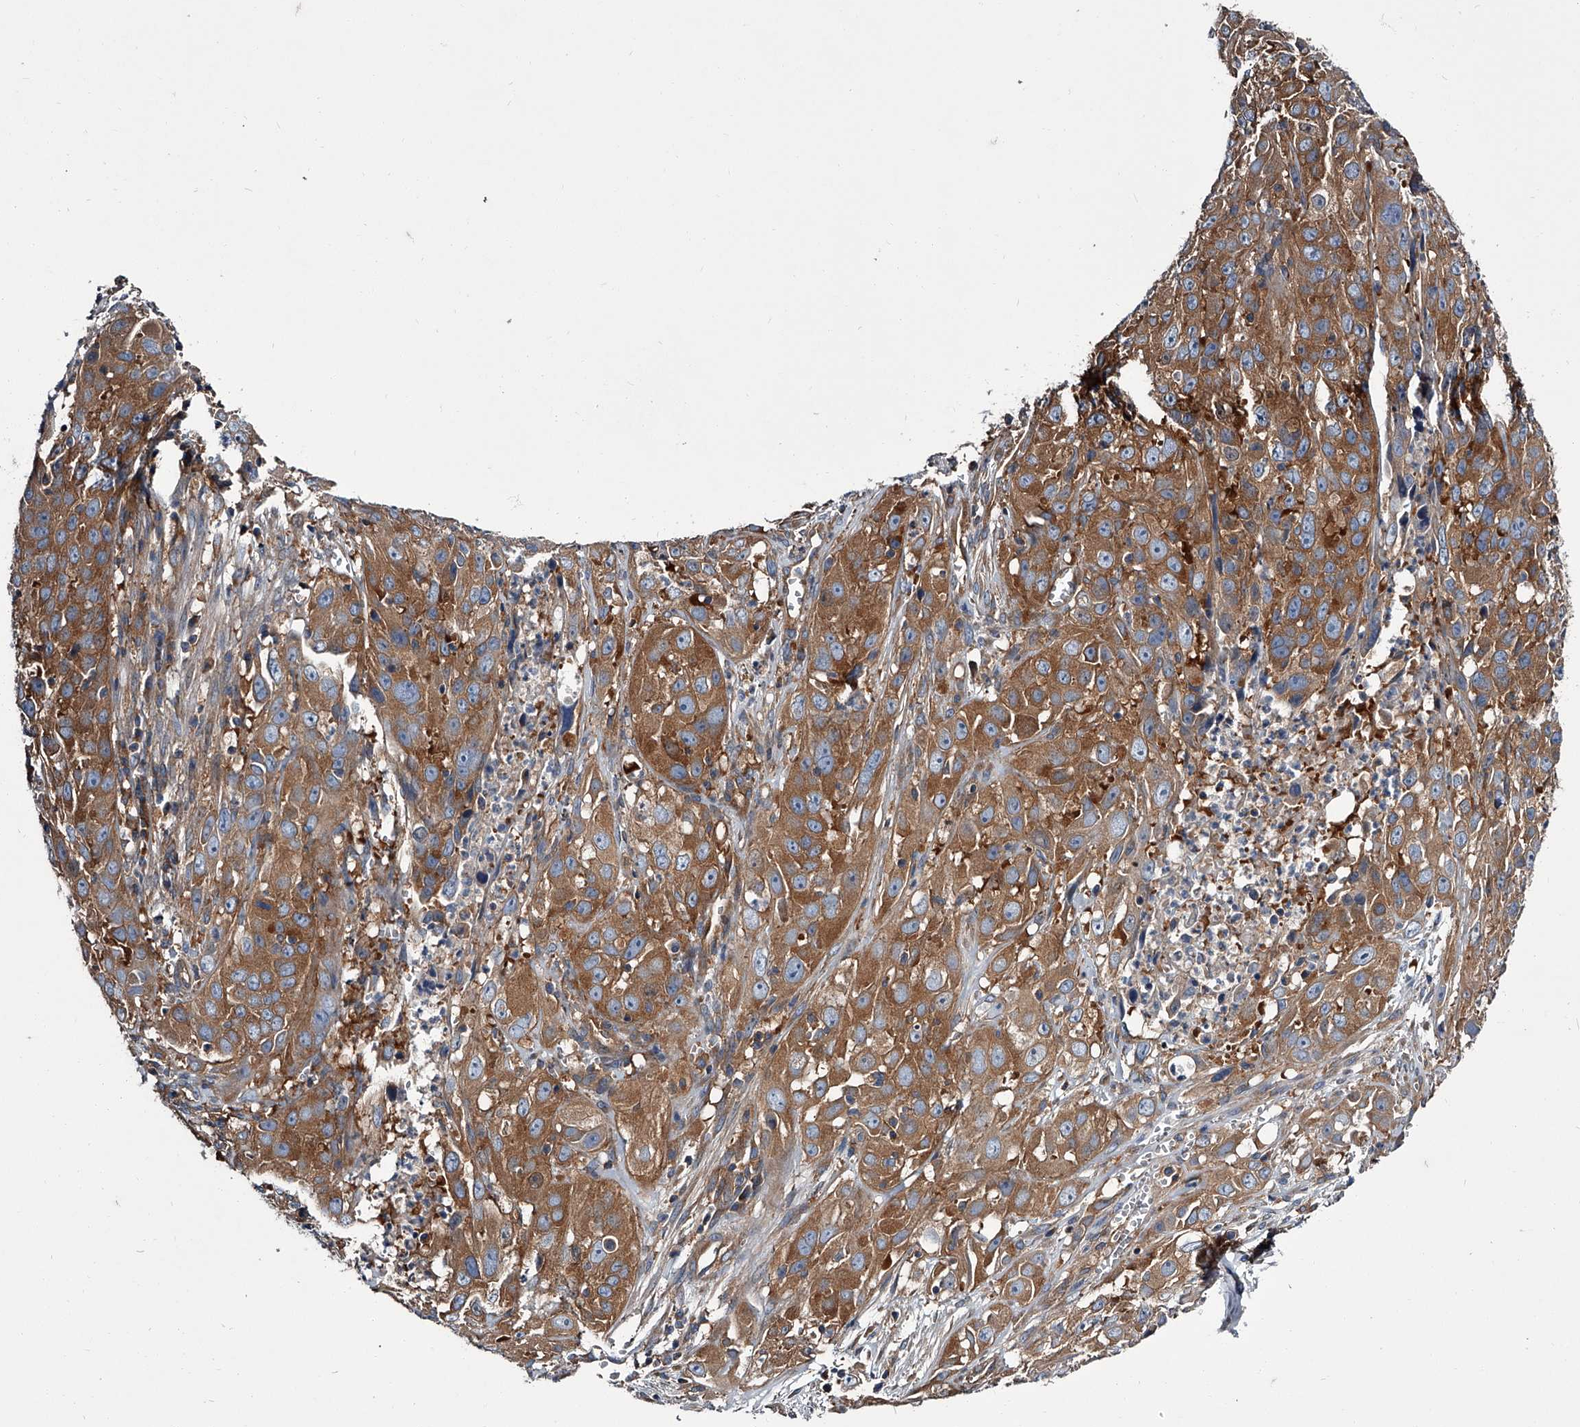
{"staining": {"intensity": "strong", "quantity": ">75%", "location": "cytoplasmic/membranous"}, "tissue": "cervical cancer", "cell_type": "Tumor cells", "image_type": "cancer", "snomed": [{"axis": "morphology", "description": "Squamous cell carcinoma, NOS"}, {"axis": "topography", "description": "Cervix"}], "caption": "High-magnification brightfield microscopy of cervical squamous cell carcinoma stained with DAB (brown) and counterstained with hematoxylin (blue). tumor cells exhibit strong cytoplasmic/membranous positivity is seen in about>75% of cells.", "gene": "GAPVD1", "patient": {"sex": "female", "age": 32}}